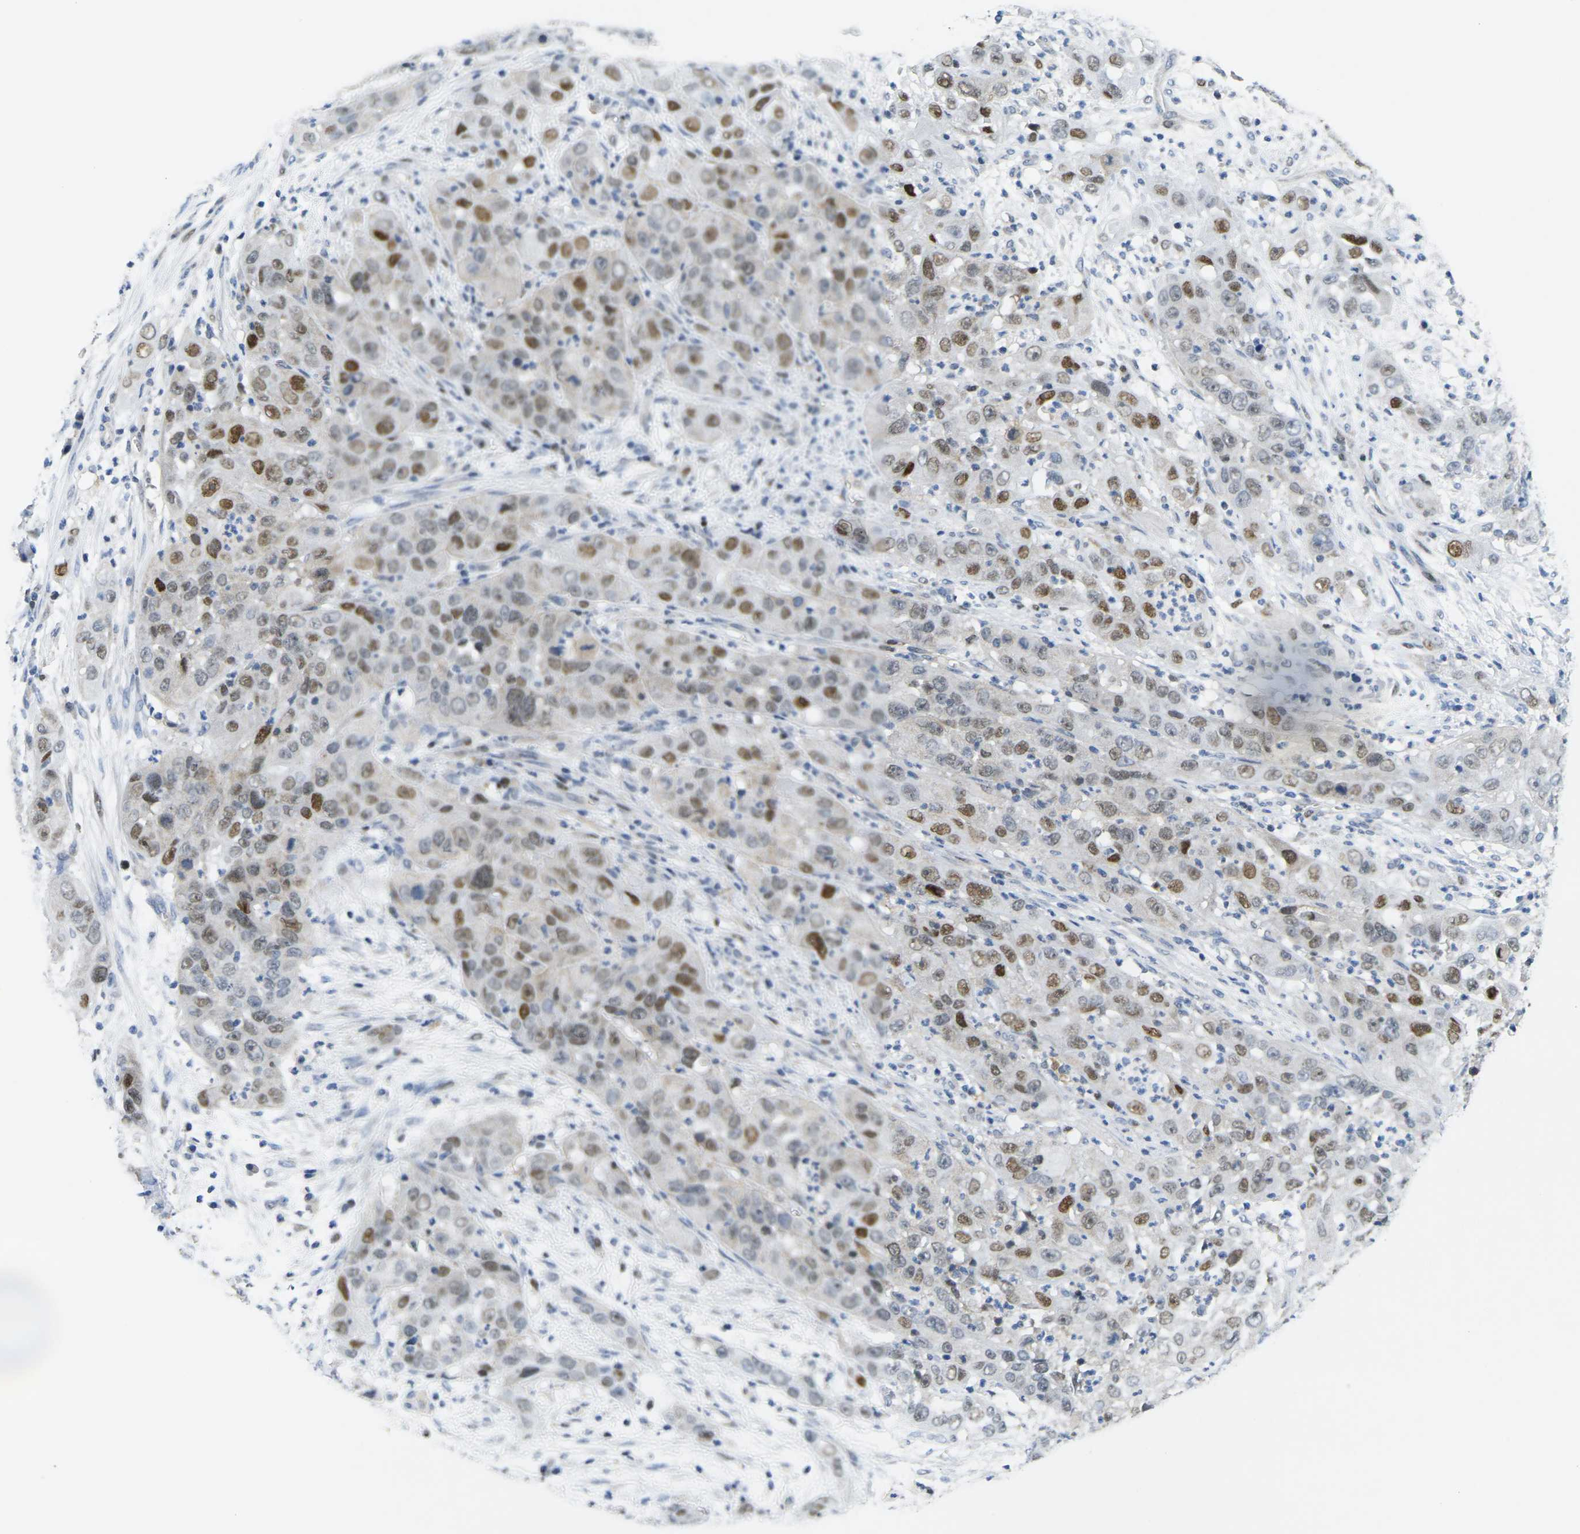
{"staining": {"intensity": "strong", "quantity": "25%-75%", "location": "nuclear"}, "tissue": "cervical cancer", "cell_type": "Tumor cells", "image_type": "cancer", "snomed": [{"axis": "morphology", "description": "Squamous cell carcinoma, NOS"}, {"axis": "topography", "description": "Cervix"}], "caption": "Tumor cells exhibit high levels of strong nuclear staining in about 25%-75% of cells in human cervical squamous cell carcinoma.", "gene": "CDK2", "patient": {"sex": "female", "age": 32}}